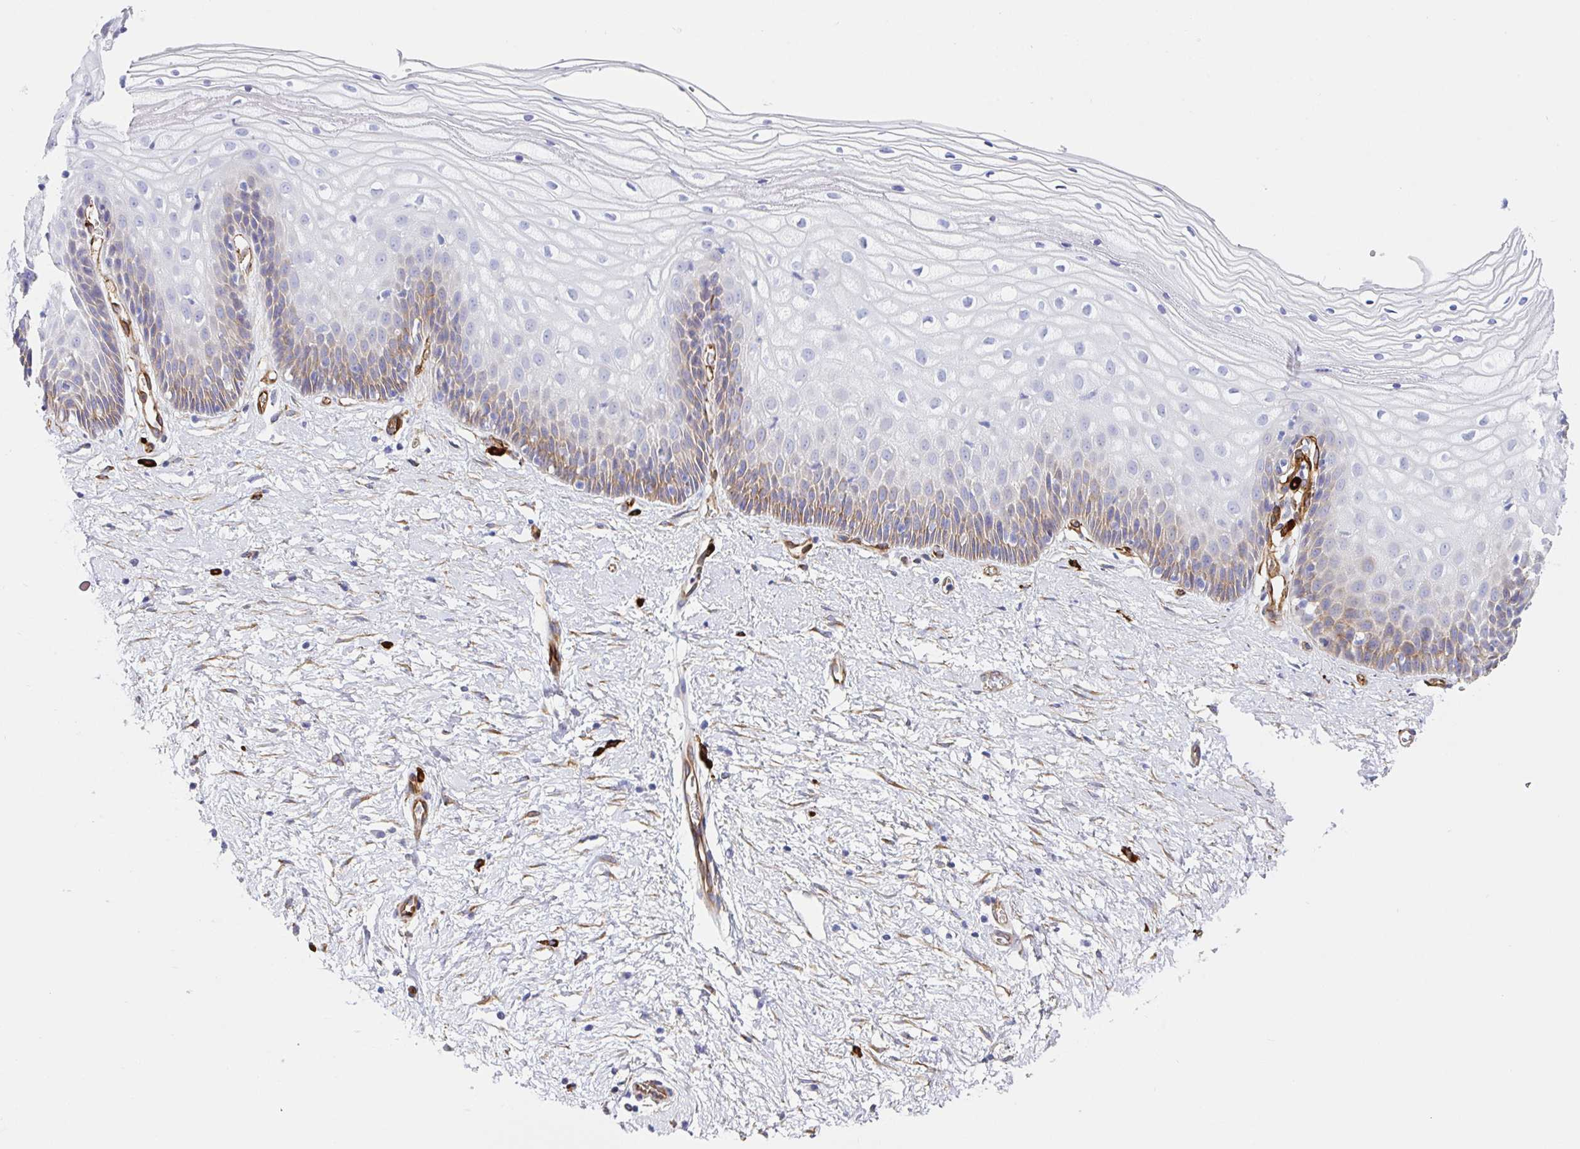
{"staining": {"intensity": "negative", "quantity": "none", "location": "none"}, "tissue": "cervix", "cell_type": "Glandular cells", "image_type": "normal", "snomed": [{"axis": "morphology", "description": "Normal tissue, NOS"}, {"axis": "topography", "description": "Cervix"}], "caption": "Glandular cells are negative for brown protein staining in benign cervix. (Stains: DAB (3,3'-diaminobenzidine) IHC with hematoxylin counter stain, Microscopy: brightfield microscopy at high magnification).", "gene": "DOCK1", "patient": {"sex": "female", "age": 36}}